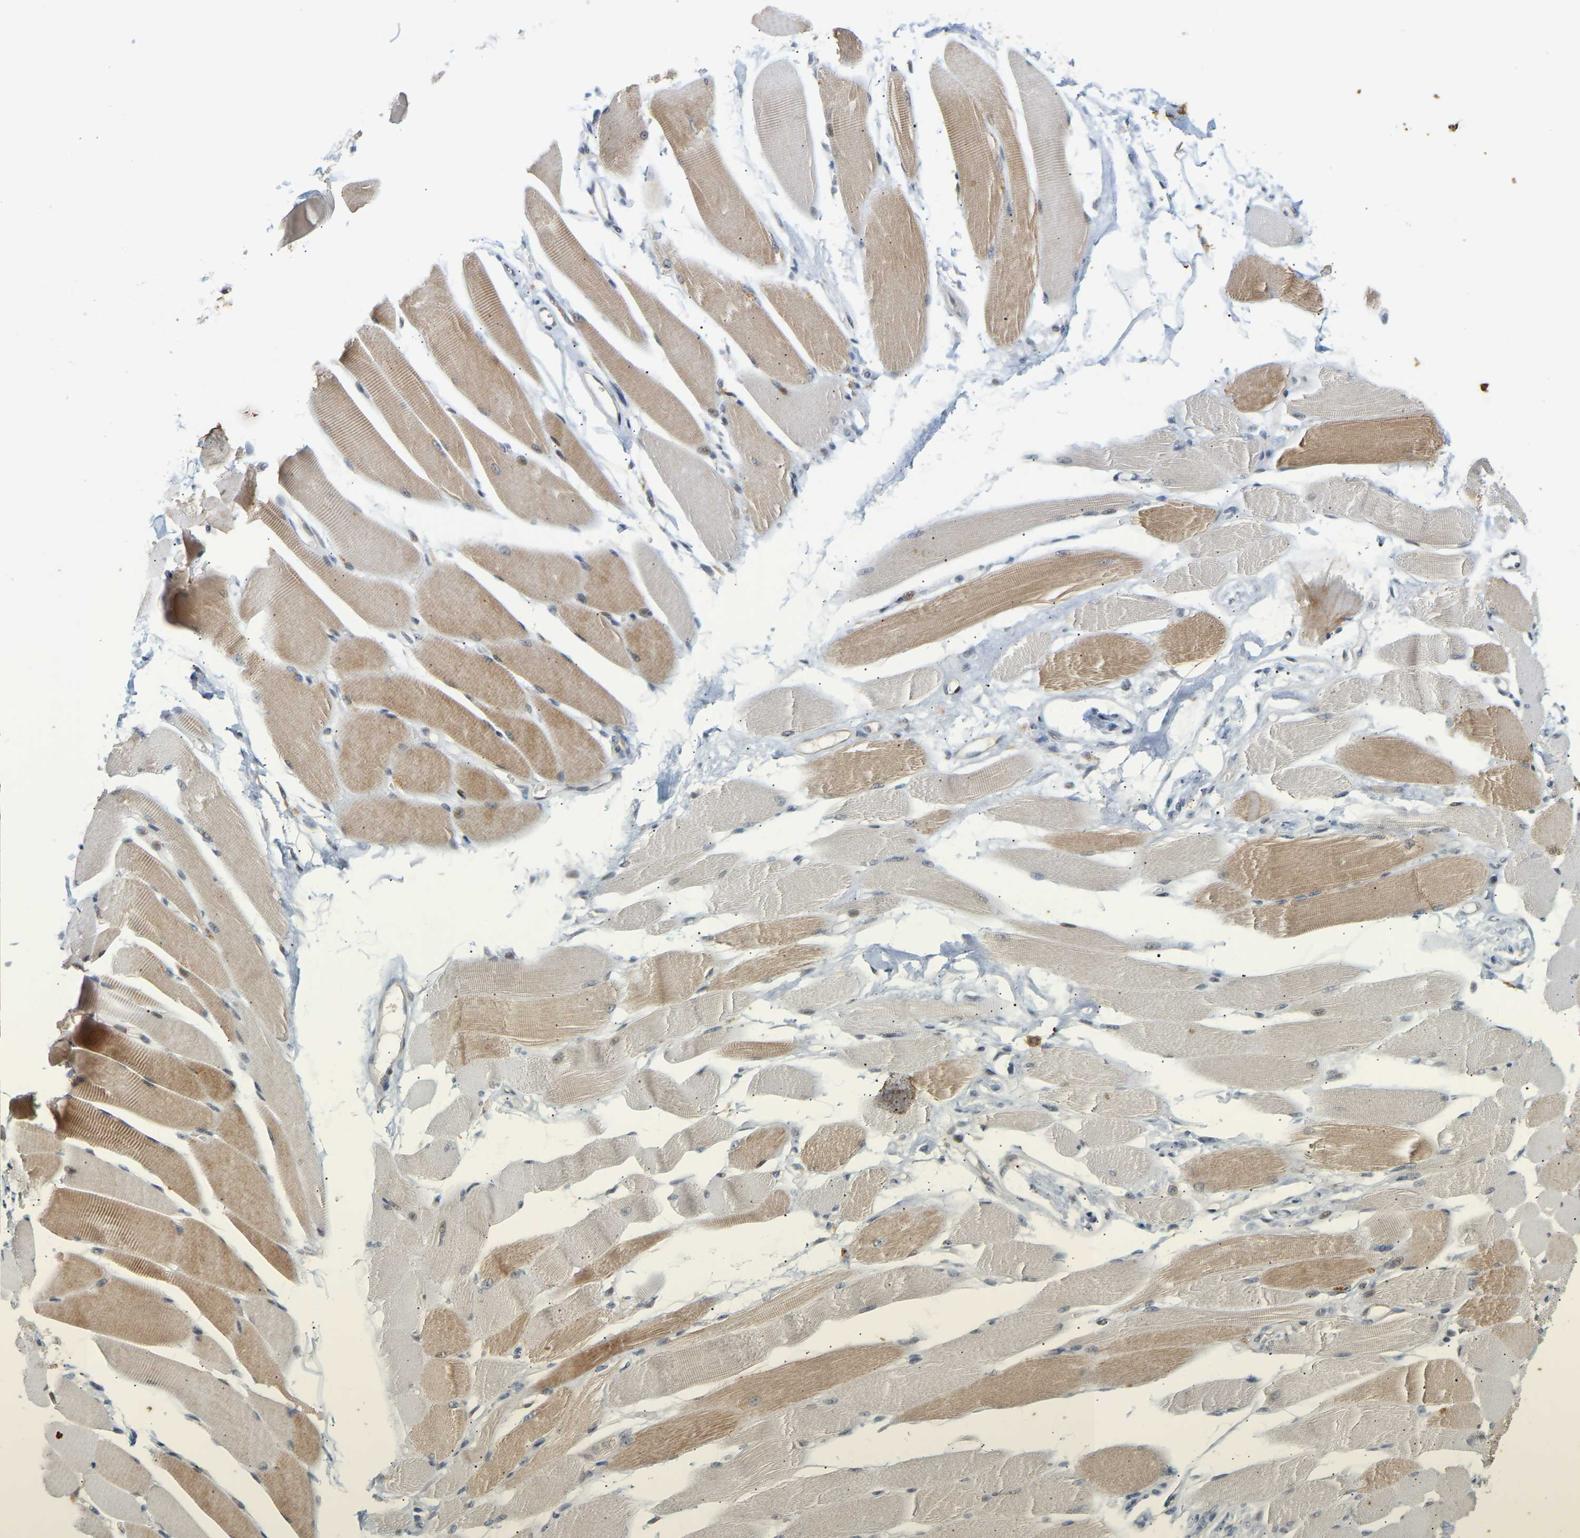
{"staining": {"intensity": "moderate", "quantity": "25%-75%", "location": "cytoplasmic/membranous"}, "tissue": "skeletal muscle", "cell_type": "Myocytes", "image_type": "normal", "snomed": [{"axis": "morphology", "description": "Normal tissue, NOS"}, {"axis": "topography", "description": "Skeletal muscle"}, {"axis": "topography", "description": "Peripheral nerve tissue"}], "caption": "Immunohistochemical staining of benign human skeletal muscle demonstrates moderate cytoplasmic/membranous protein positivity in approximately 25%-75% of myocytes. (DAB IHC with brightfield microscopy, high magnification).", "gene": "PTPN4", "patient": {"sex": "female", "age": 84}}